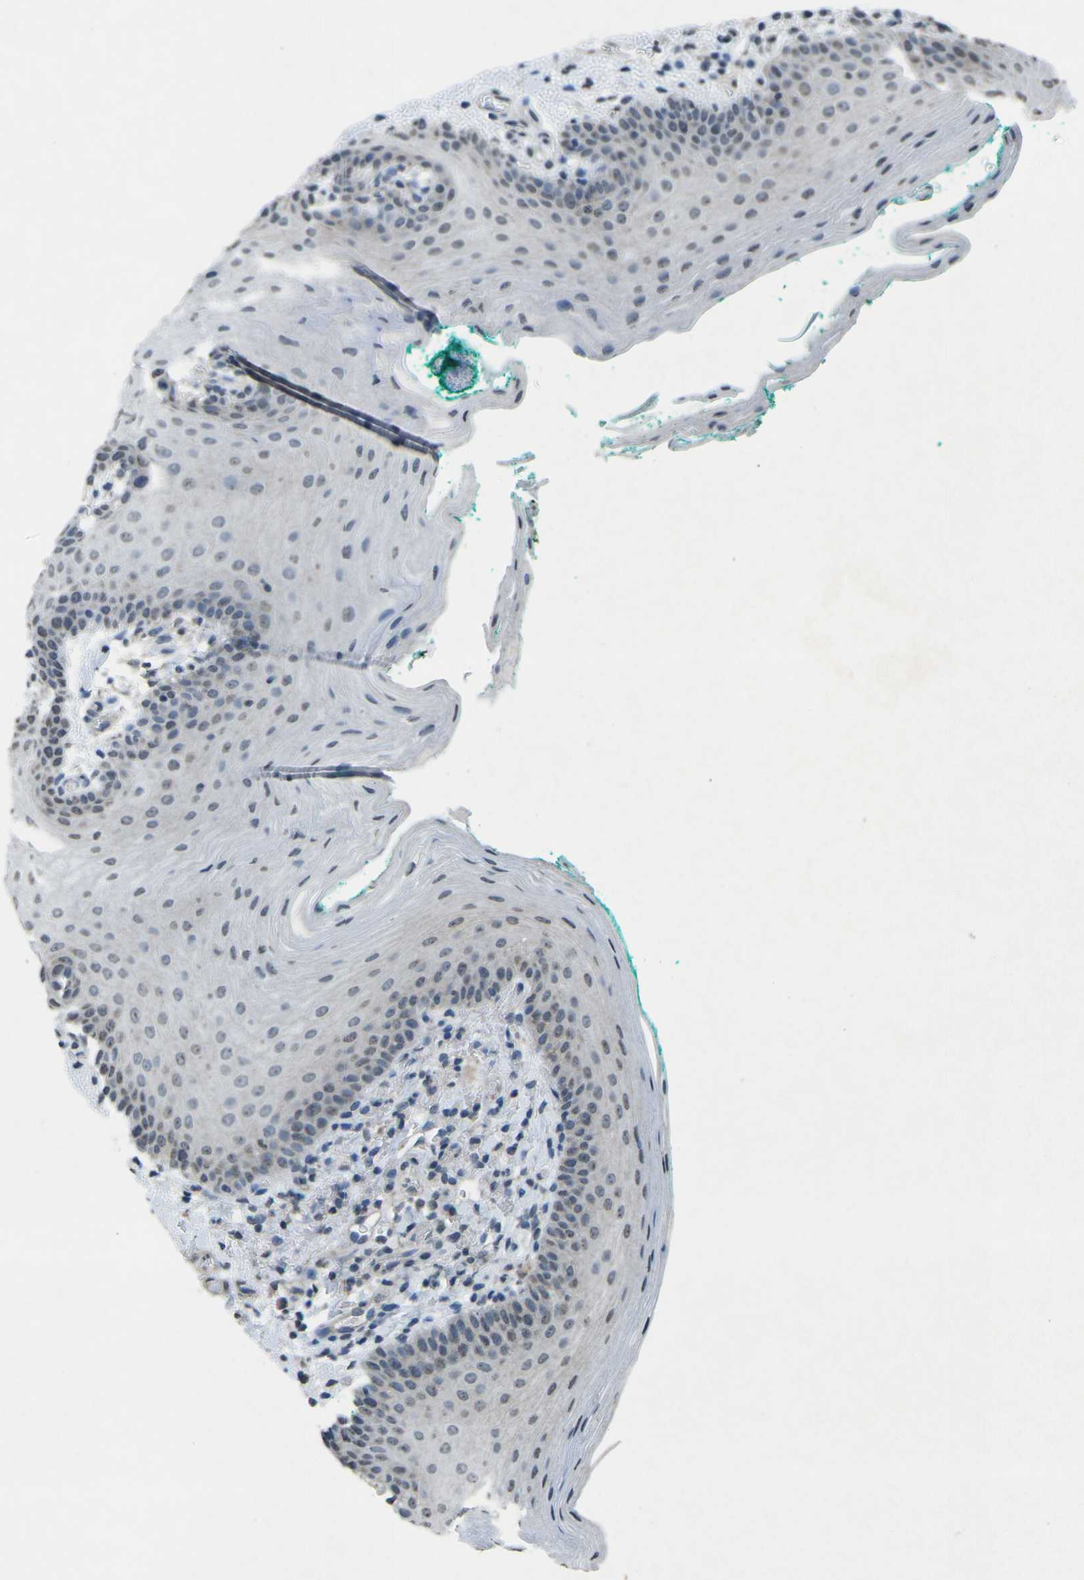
{"staining": {"intensity": "weak", "quantity": "<25%", "location": "nuclear"}, "tissue": "oral mucosa", "cell_type": "Squamous epithelial cells", "image_type": "normal", "snomed": [{"axis": "morphology", "description": "Normal tissue, NOS"}, {"axis": "topography", "description": "Oral tissue"}], "caption": "Micrograph shows no significant protein staining in squamous epithelial cells of normal oral mucosa. The staining was performed using DAB (3,3'-diaminobenzidine) to visualize the protein expression in brown, while the nuclei were stained in blue with hematoxylin (Magnification: 20x).", "gene": "TFR2", "patient": {"sex": "male", "age": 58}}